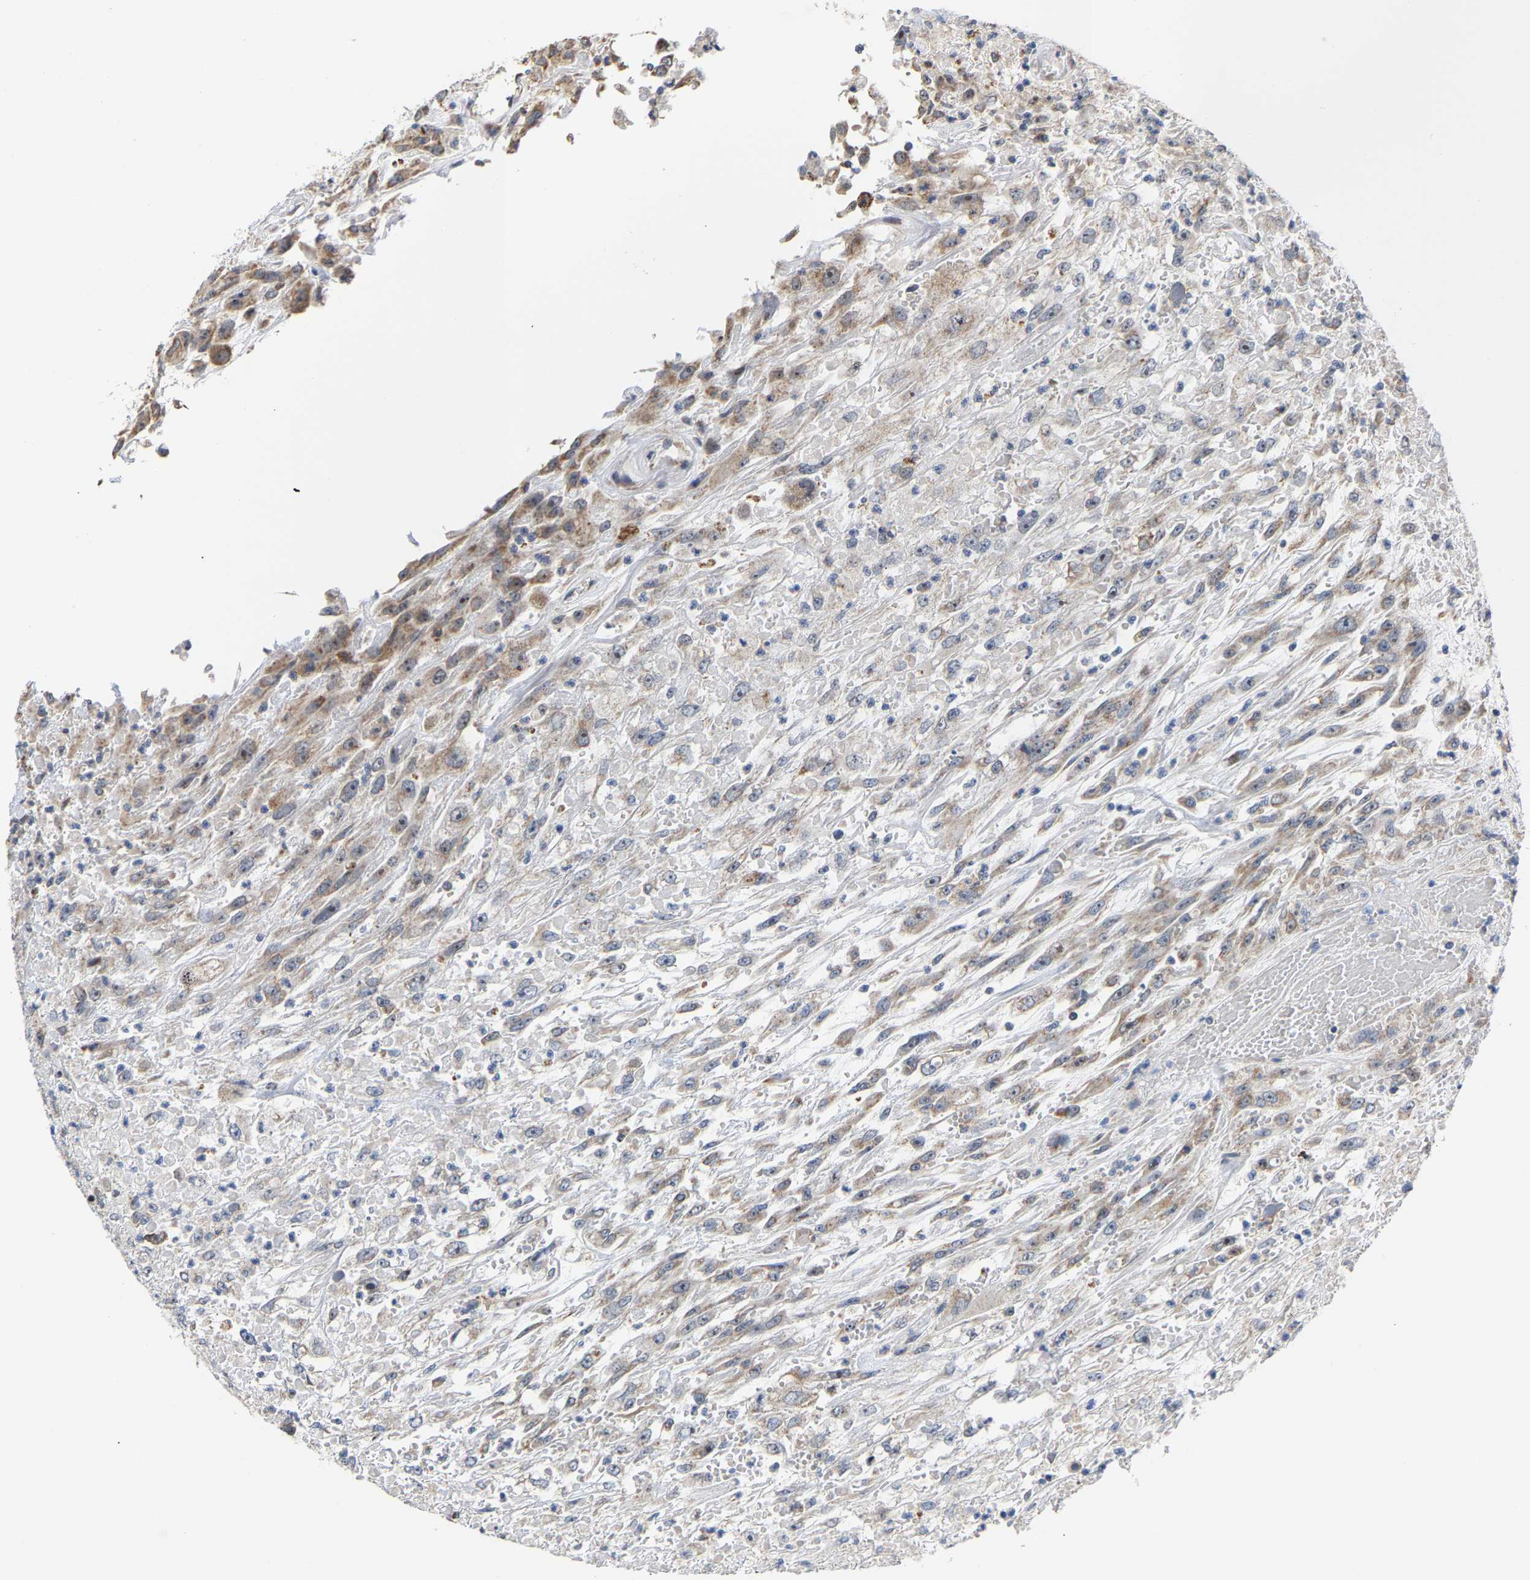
{"staining": {"intensity": "weak", "quantity": ">75%", "location": "cytoplasmic/membranous"}, "tissue": "urothelial cancer", "cell_type": "Tumor cells", "image_type": "cancer", "snomed": [{"axis": "morphology", "description": "Urothelial carcinoma, High grade"}, {"axis": "topography", "description": "Urinary bladder"}], "caption": "DAB (3,3'-diaminobenzidine) immunohistochemical staining of urothelial carcinoma (high-grade) displays weak cytoplasmic/membranous protein staining in approximately >75% of tumor cells.", "gene": "PCNT", "patient": {"sex": "male", "age": 46}}